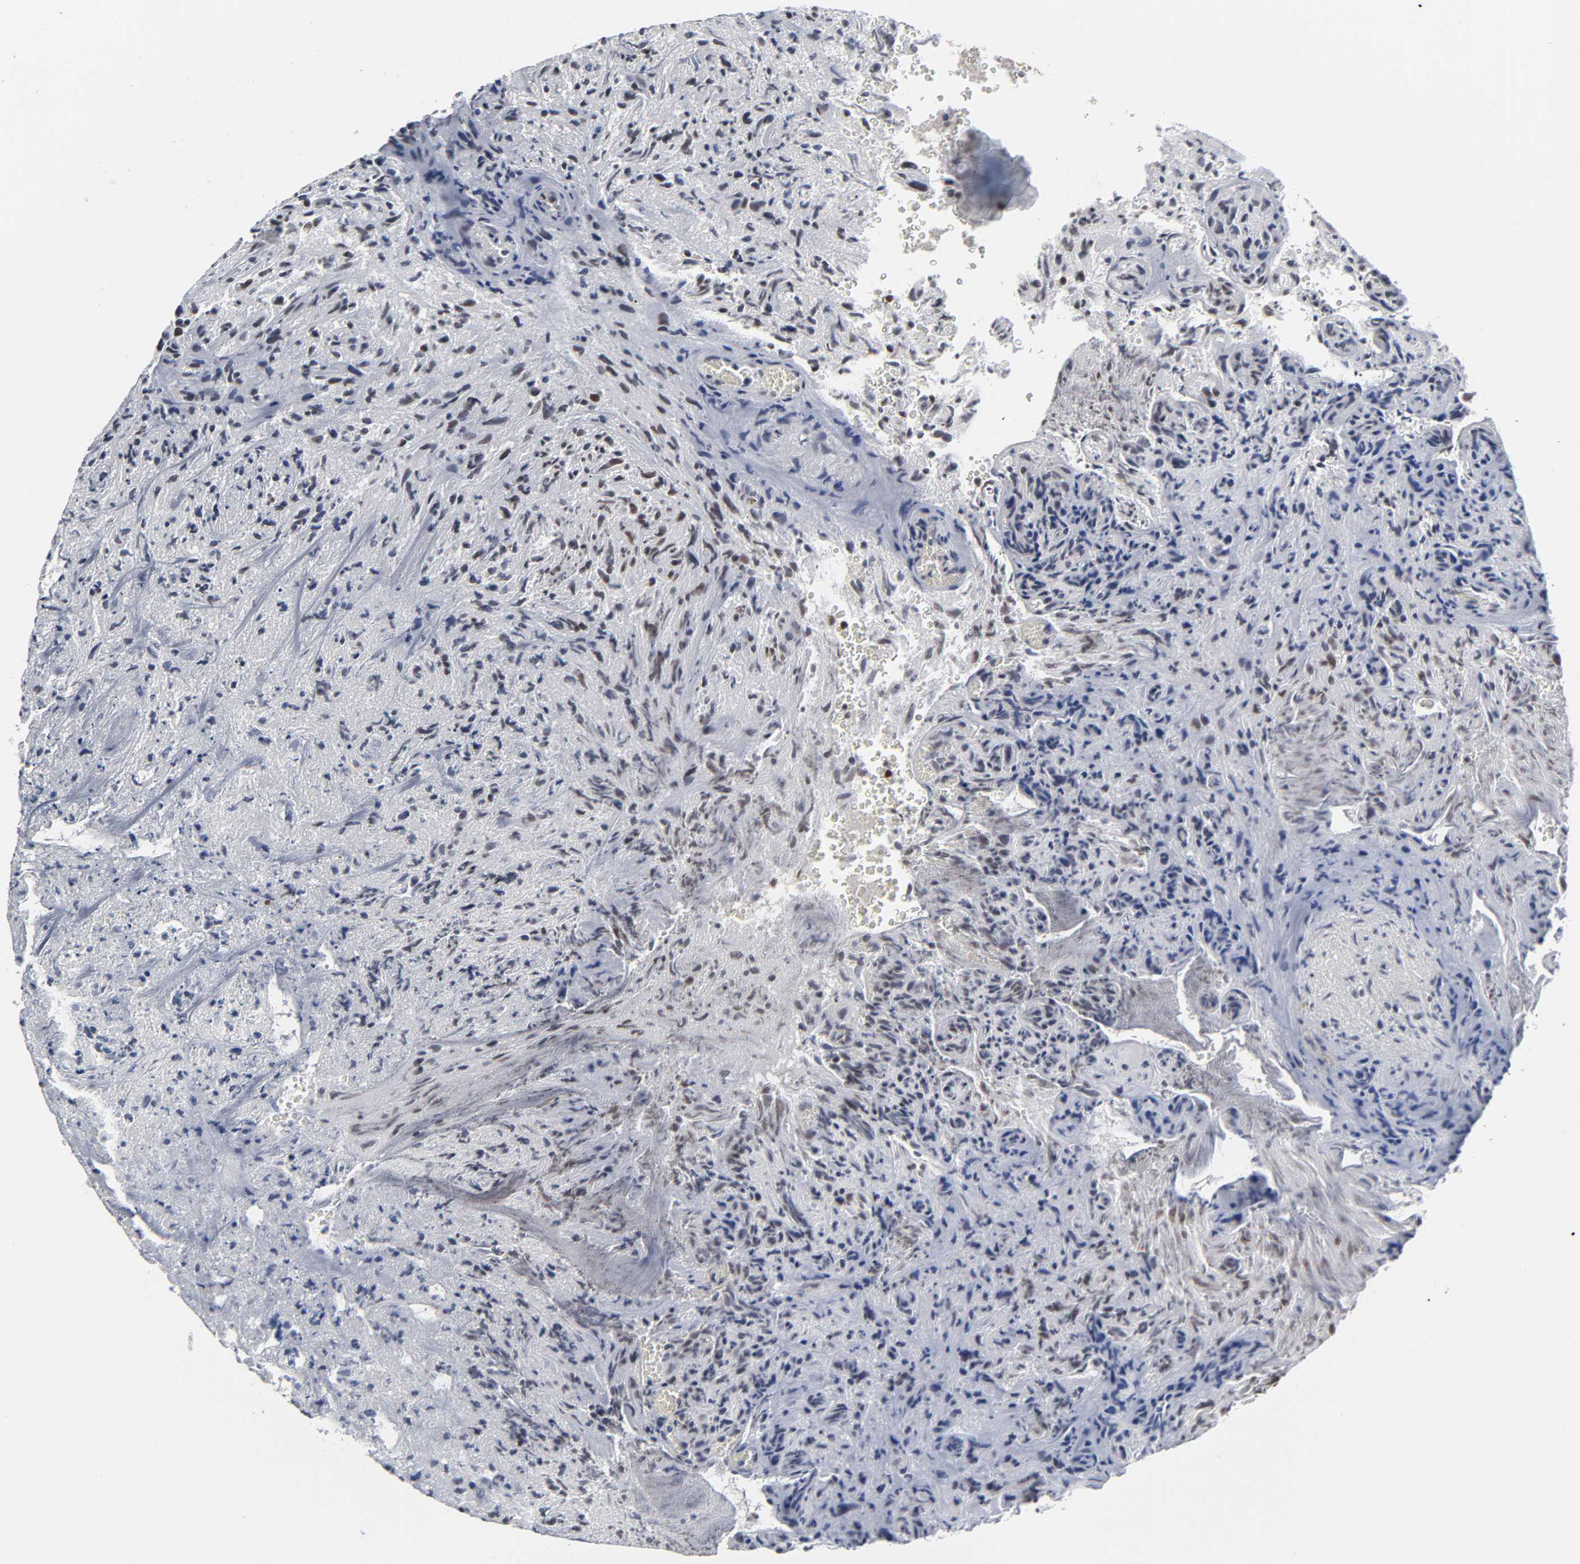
{"staining": {"intensity": "weak", "quantity": "25%-75%", "location": "nuclear"}, "tissue": "glioma", "cell_type": "Tumor cells", "image_type": "cancer", "snomed": [{"axis": "morphology", "description": "Normal tissue, NOS"}, {"axis": "morphology", "description": "Glioma, malignant, High grade"}, {"axis": "topography", "description": "Cerebral cortex"}], "caption": "About 25%-75% of tumor cells in malignant glioma (high-grade) exhibit weak nuclear protein staining as visualized by brown immunohistochemical staining.", "gene": "TRIM33", "patient": {"sex": "male", "age": 75}}